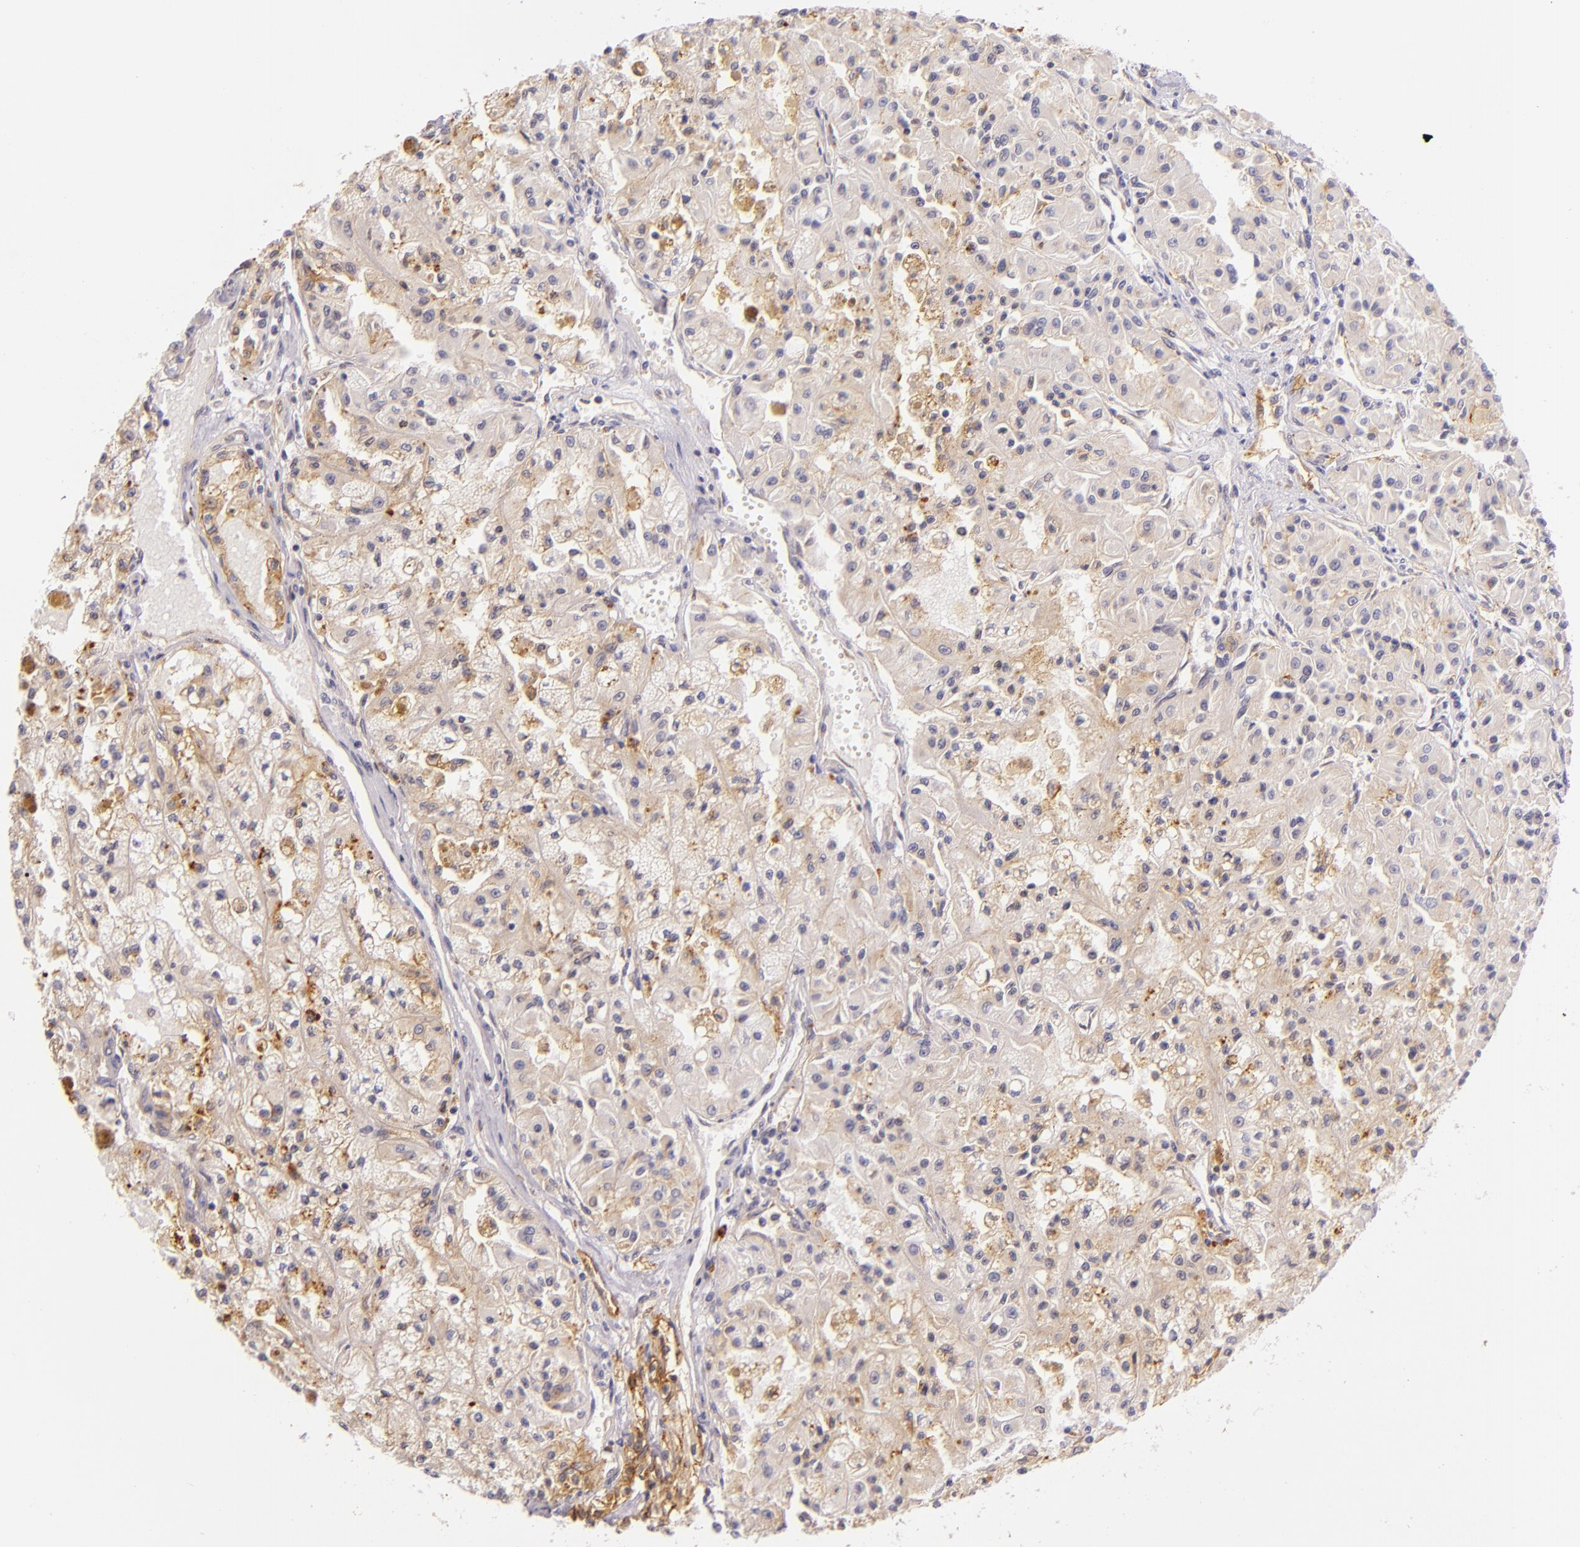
{"staining": {"intensity": "weak", "quantity": "25%-75%", "location": "cytoplasmic/membranous"}, "tissue": "renal cancer", "cell_type": "Tumor cells", "image_type": "cancer", "snomed": [{"axis": "morphology", "description": "Adenocarcinoma, NOS"}, {"axis": "topography", "description": "Kidney"}], "caption": "A brown stain highlights weak cytoplasmic/membranous positivity of a protein in renal adenocarcinoma tumor cells. (brown staining indicates protein expression, while blue staining denotes nuclei).", "gene": "CTSF", "patient": {"sex": "male", "age": 78}}